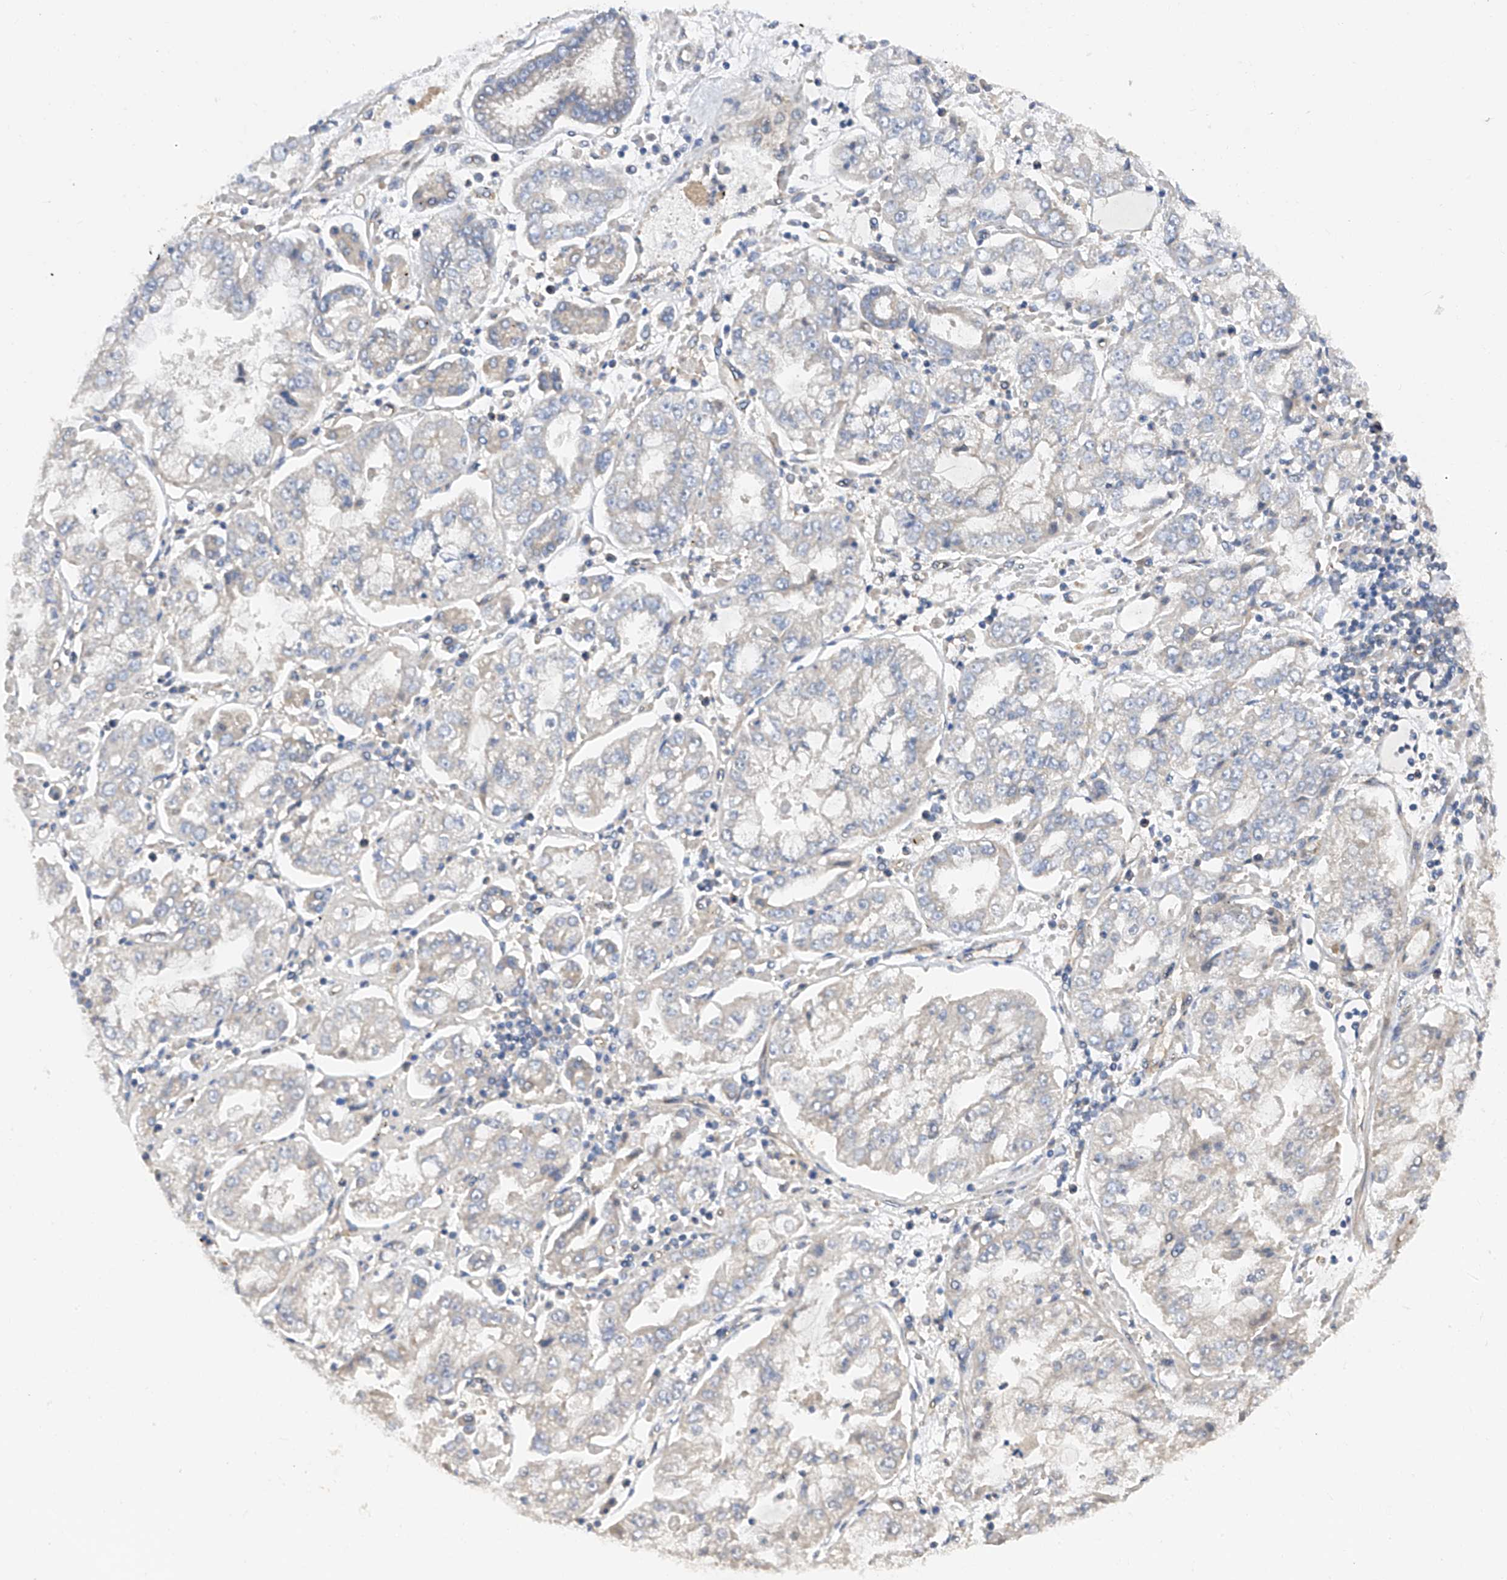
{"staining": {"intensity": "negative", "quantity": "none", "location": "none"}, "tissue": "stomach cancer", "cell_type": "Tumor cells", "image_type": "cancer", "snomed": [{"axis": "morphology", "description": "Adenocarcinoma, NOS"}, {"axis": "topography", "description": "Stomach"}], "caption": "A histopathology image of stomach adenocarcinoma stained for a protein displays no brown staining in tumor cells. (DAB immunohistochemistry, high magnification).", "gene": "PTK2", "patient": {"sex": "male", "age": 76}}